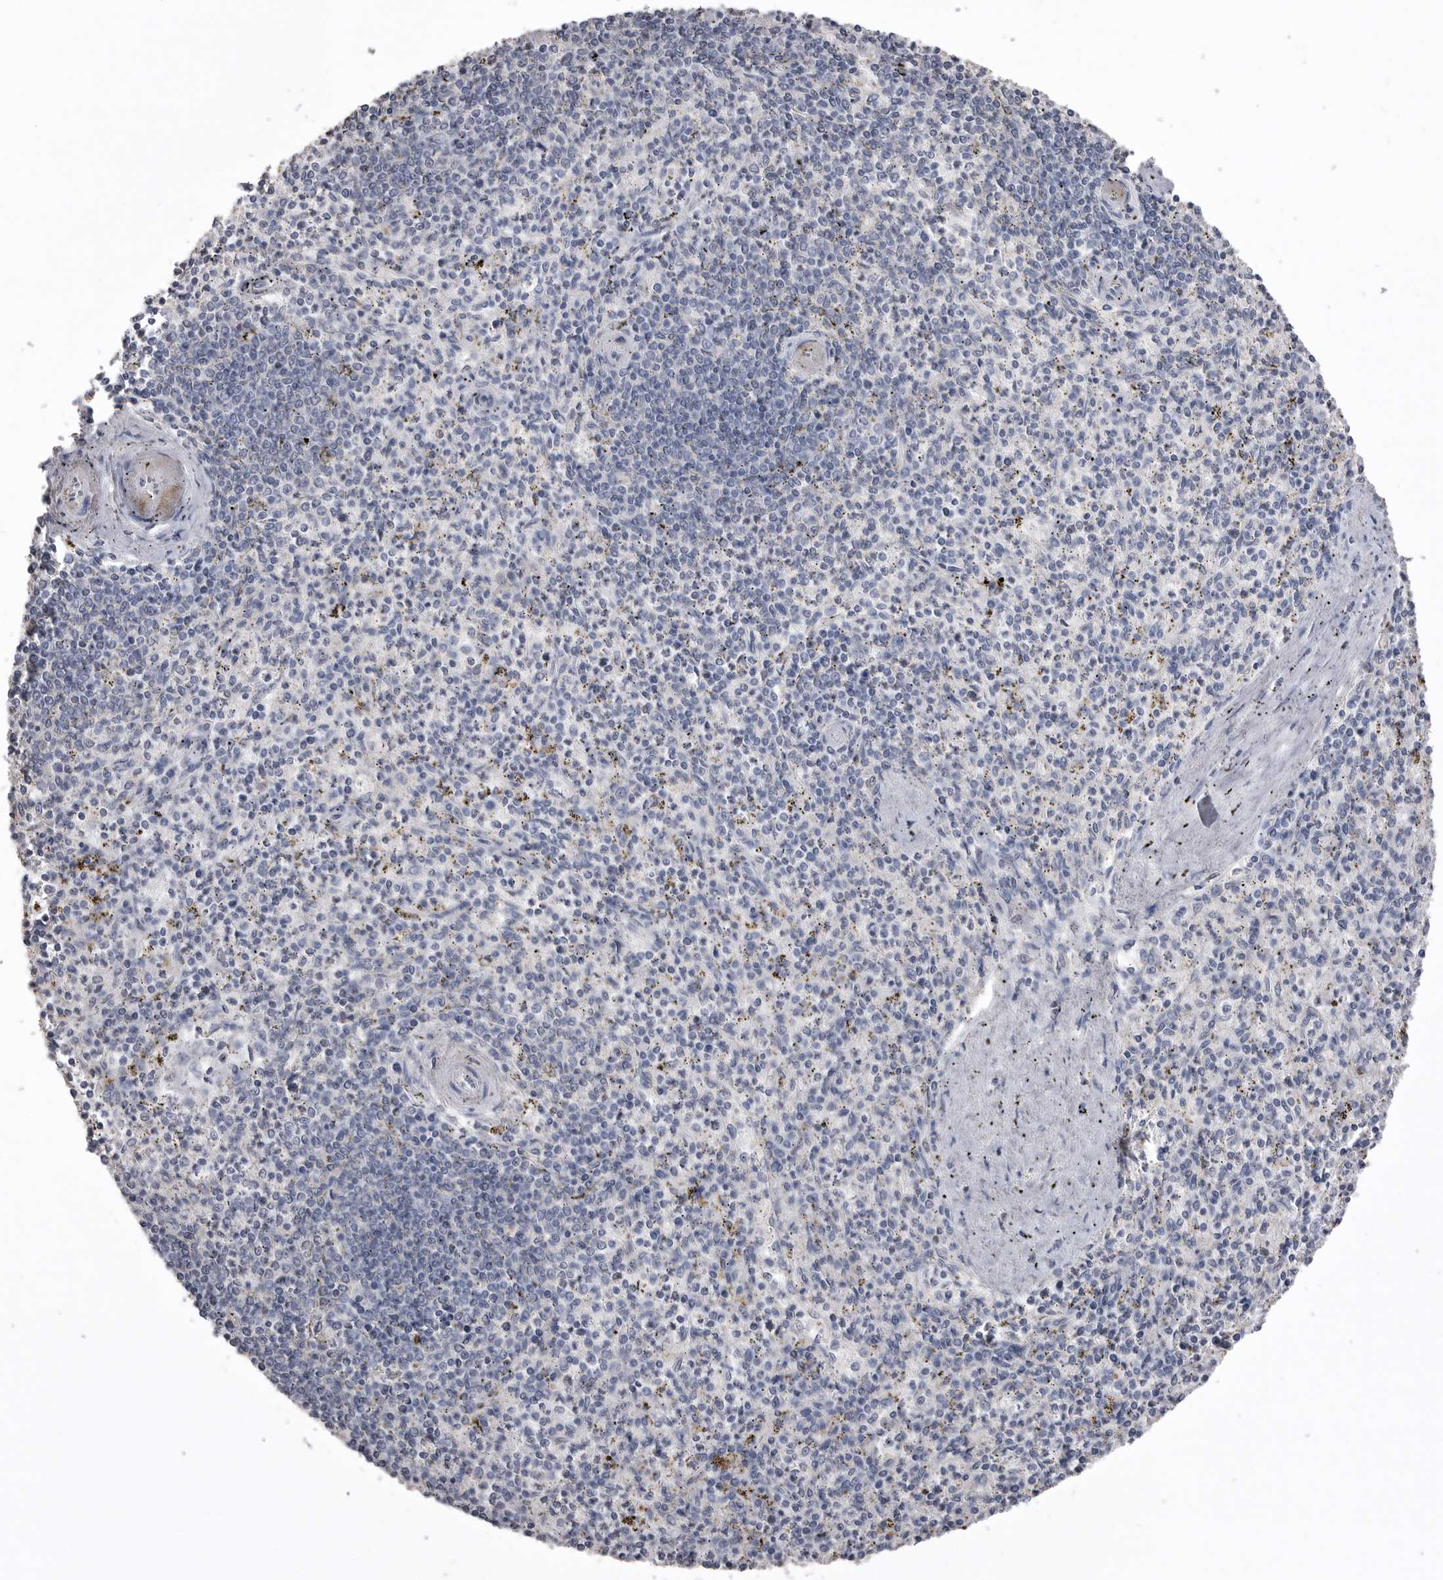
{"staining": {"intensity": "negative", "quantity": "none", "location": "none"}, "tissue": "spleen", "cell_type": "Cells in red pulp", "image_type": "normal", "snomed": [{"axis": "morphology", "description": "Normal tissue, NOS"}, {"axis": "topography", "description": "Spleen"}], "caption": "An IHC micrograph of normal spleen is shown. There is no staining in cells in red pulp of spleen.", "gene": "AHSG", "patient": {"sex": "male", "age": 72}}